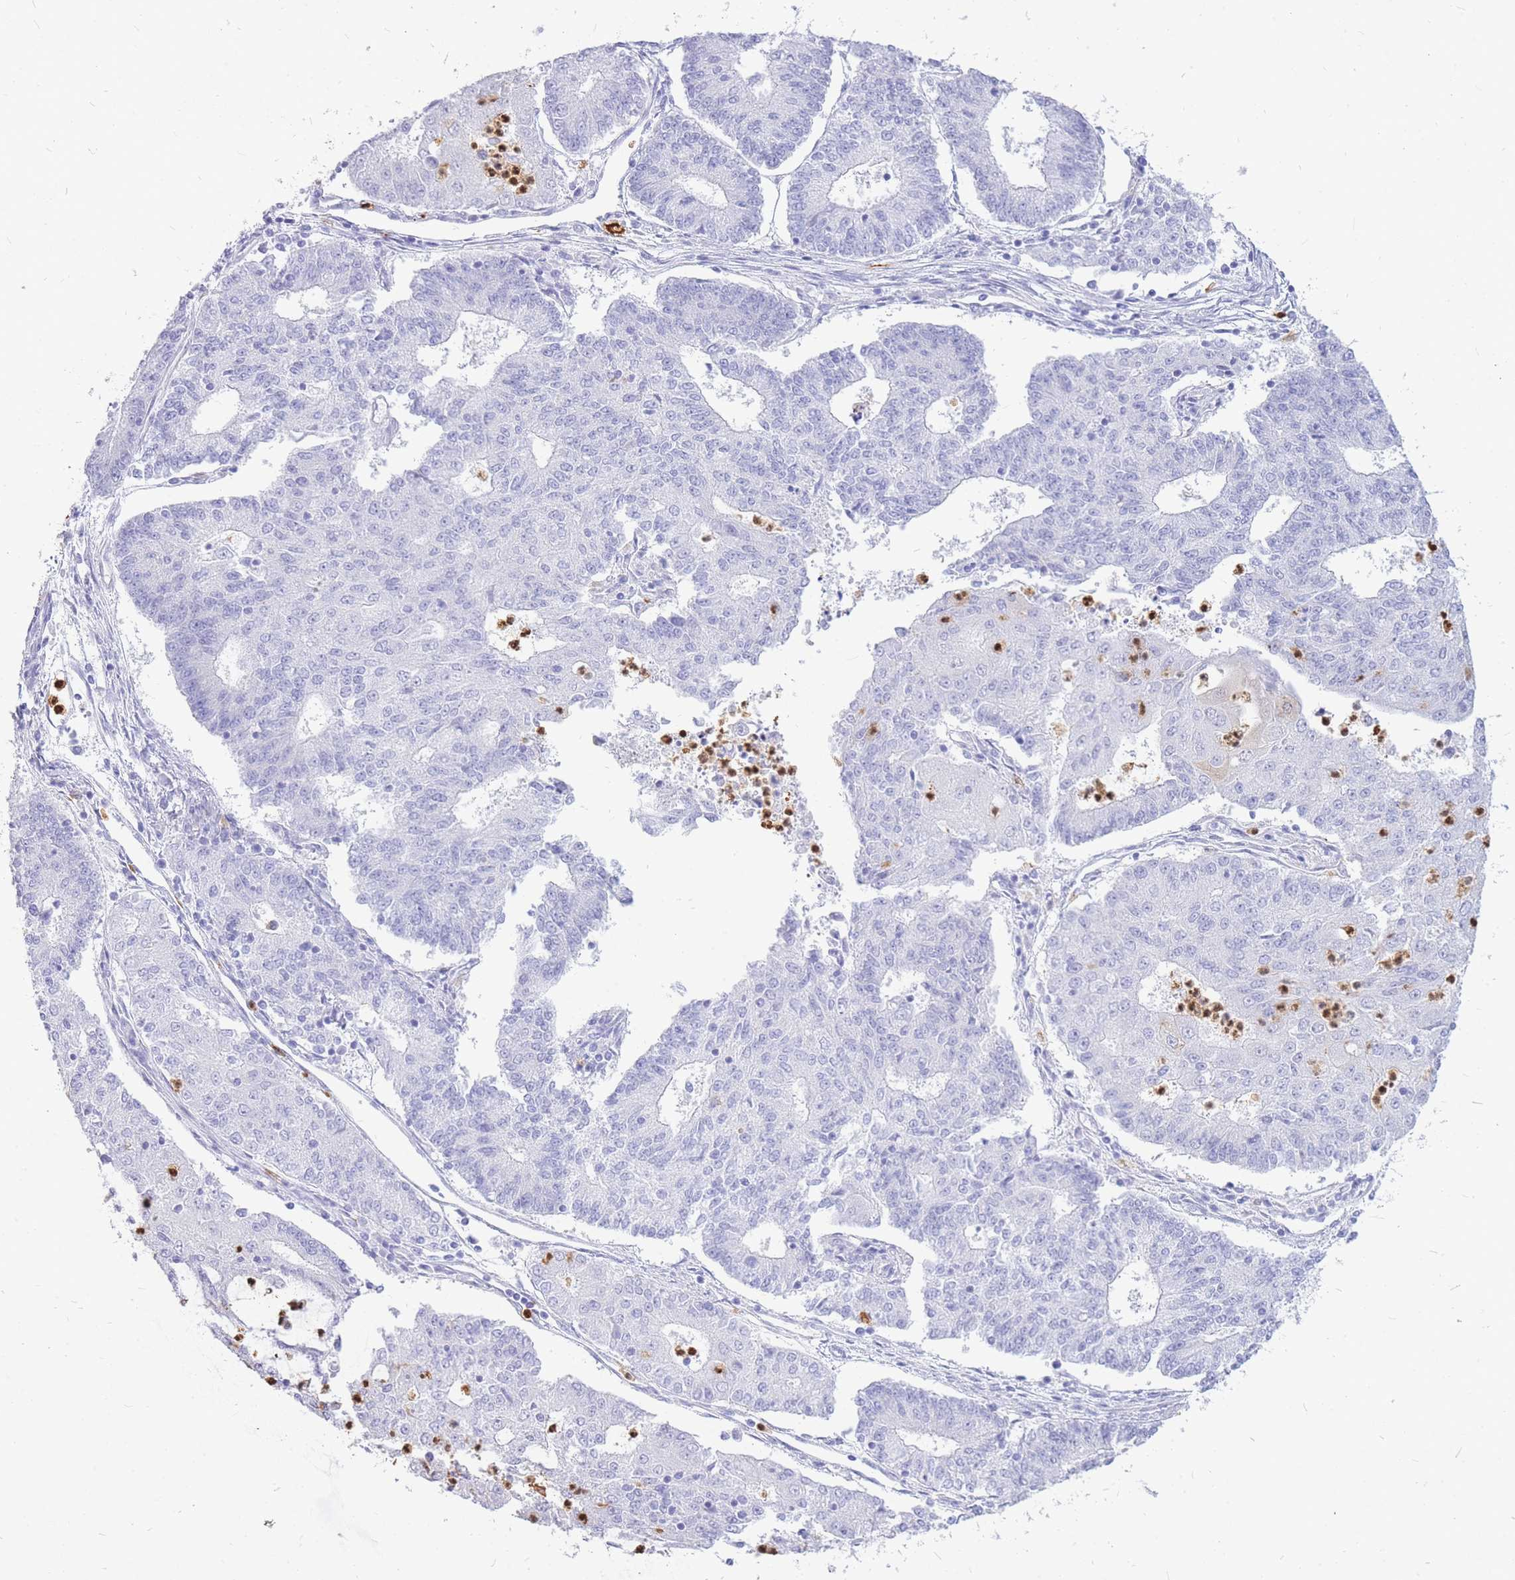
{"staining": {"intensity": "negative", "quantity": "none", "location": "none"}, "tissue": "endometrial cancer", "cell_type": "Tumor cells", "image_type": "cancer", "snomed": [{"axis": "morphology", "description": "Adenocarcinoma, NOS"}, {"axis": "topography", "description": "Endometrium"}], "caption": "Human endometrial cancer stained for a protein using immunohistochemistry shows no positivity in tumor cells.", "gene": "HERC1", "patient": {"sex": "female", "age": 56}}